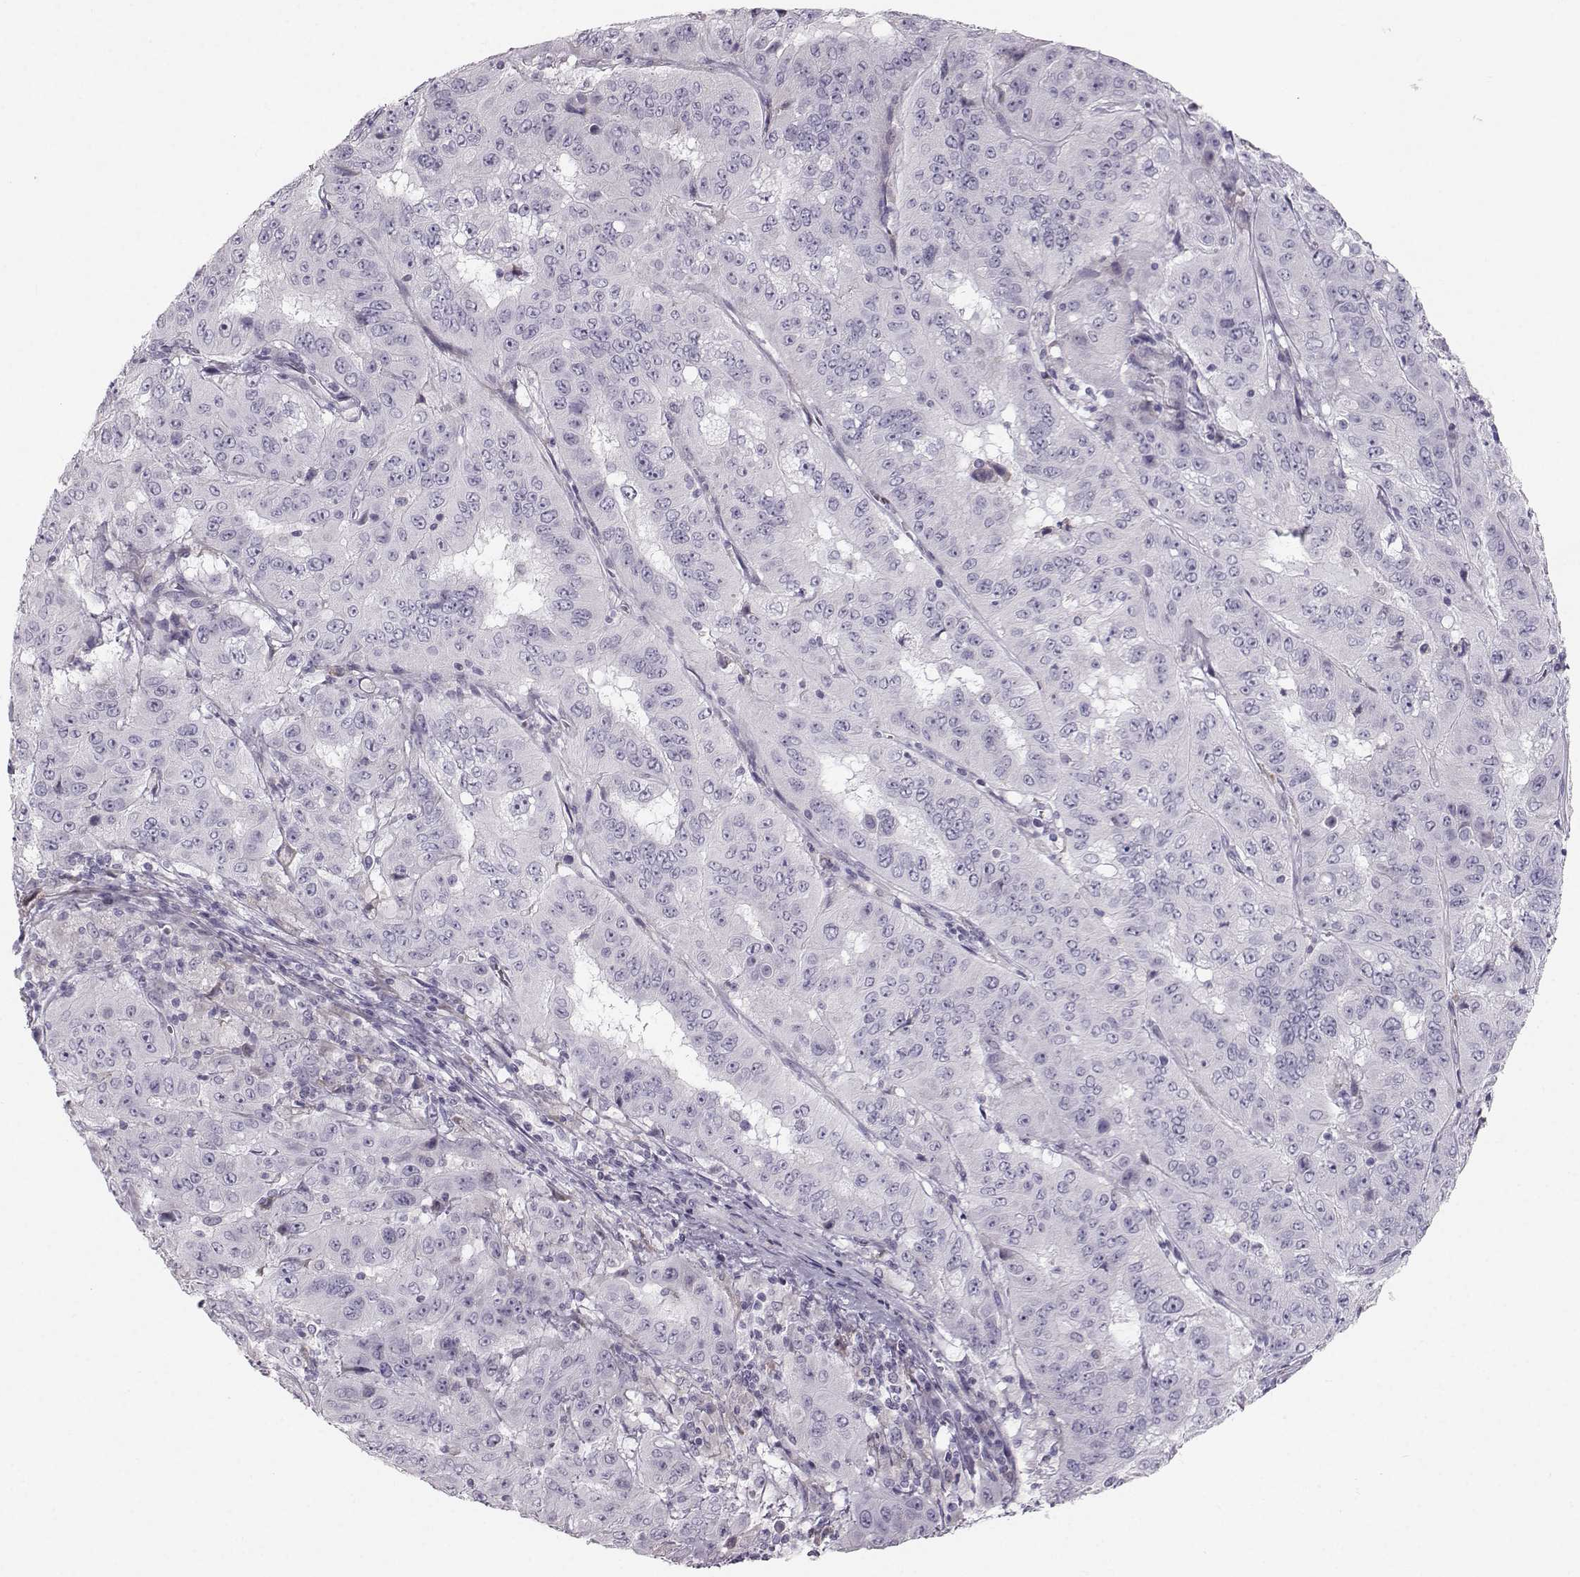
{"staining": {"intensity": "negative", "quantity": "none", "location": "none"}, "tissue": "pancreatic cancer", "cell_type": "Tumor cells", "image_type": "cancer", "snomed": [{"axis": "morphology", "description": "Adenocarcinoma, NOS"}, {"axis": "topography", "description": "Pancreas"}], "caption": "Pancreatic cancer (adenocarcinoma) was stained to show a protein in brown. There is no significant expression in tumor cells.", "gene": "CASR", "patient": {"sex": "male", "age": 63}}